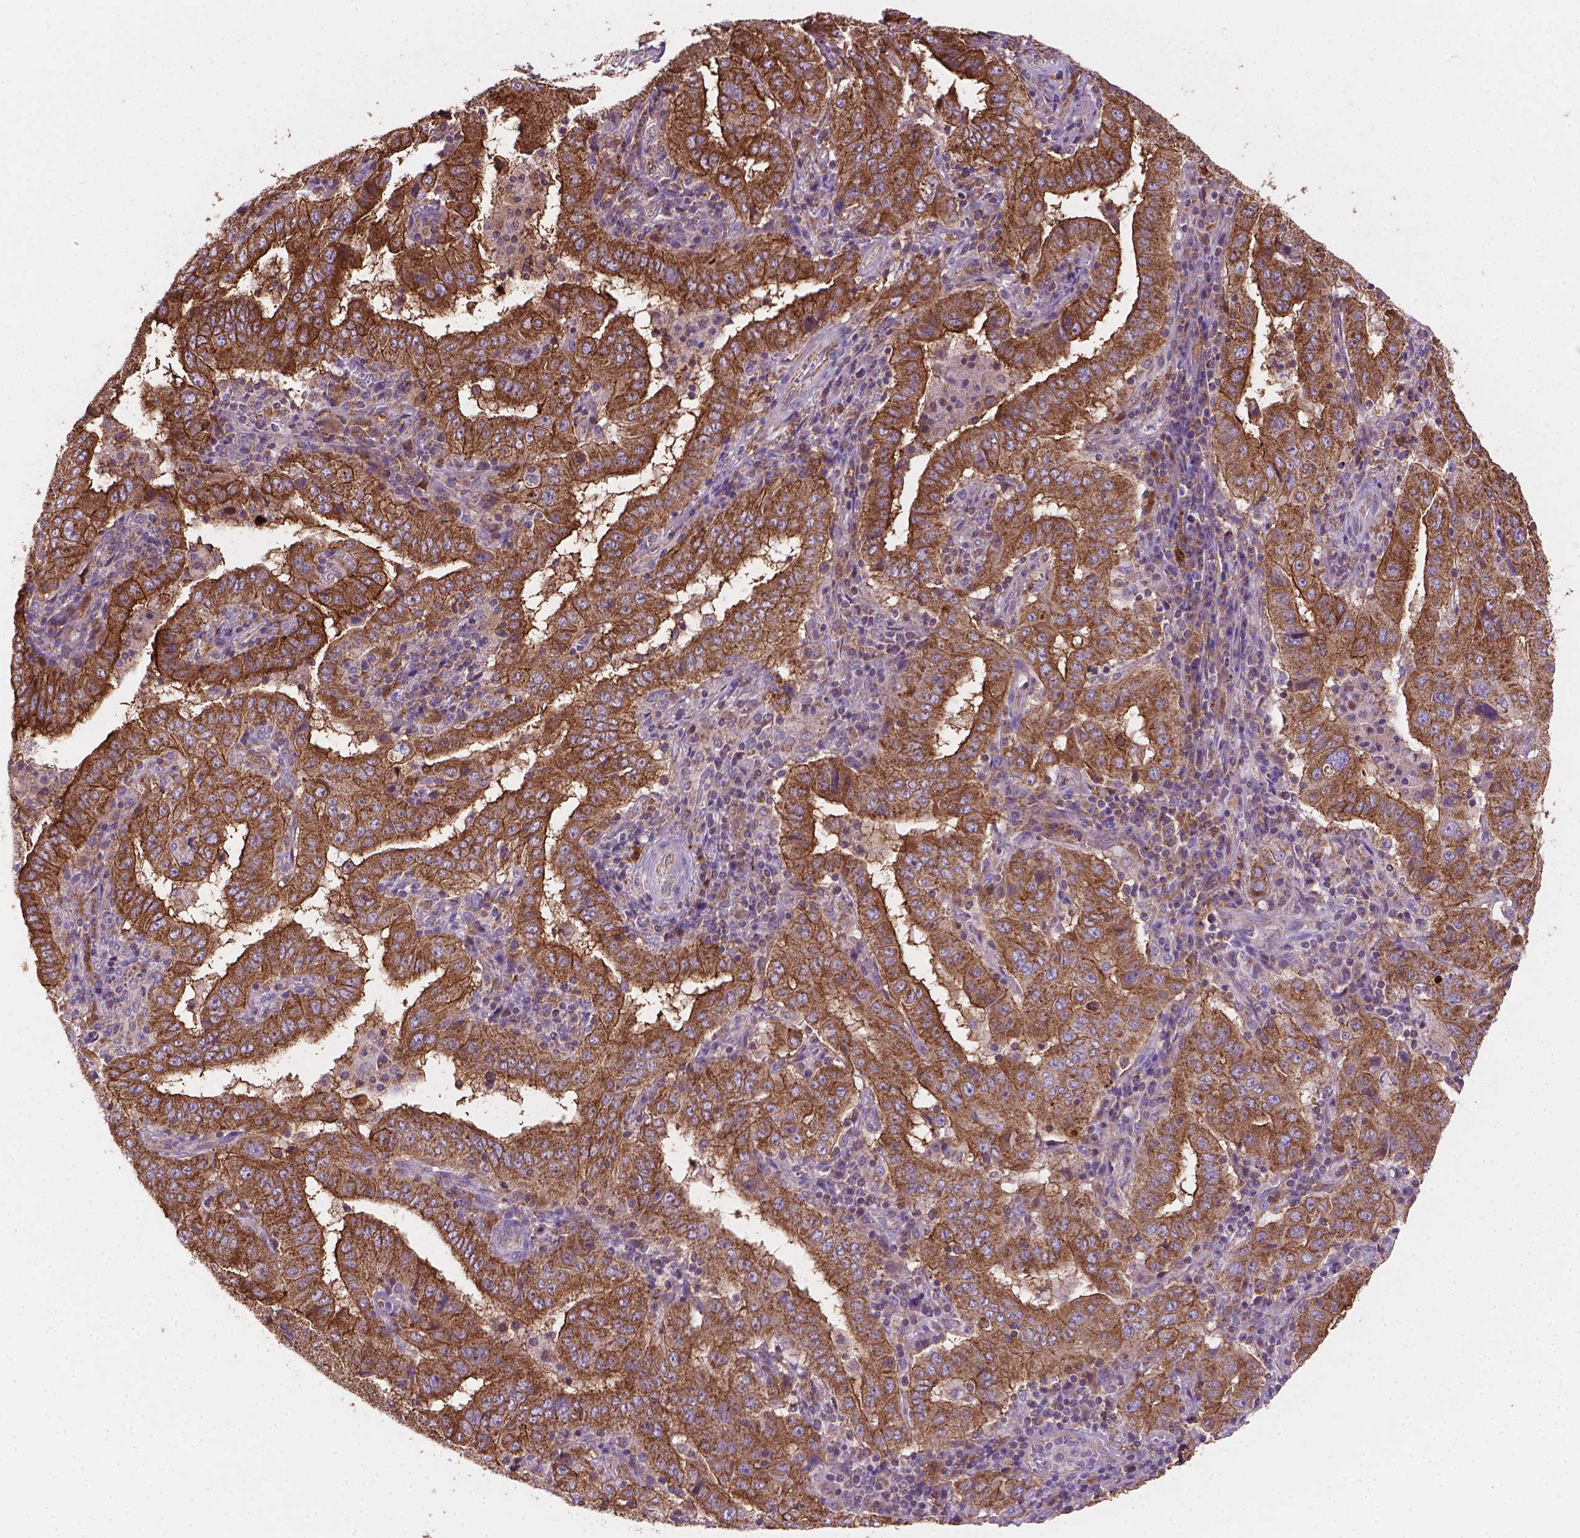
{"staining": {"intensity": "strong", "quantity": ">75%", "location": "cytoplasmic/membranous"}, "tissue": "pancreatic cancer", "cell_type": "Tumor cells", "image_type": "cancer", "snomed": [{"axis": "morphology", "description": "Adenocarcinoma, NOS"}, {"axis": "topography", "description": "Pancreas"}], "caption": "Protein analysis of adenocarcinoma (pancreatic) tissue shows strong cytoplasmic/membranous staining in approximately >75% of tumor cells.", "gene": "TCAF1", "patient": {"sex": "male", "age": 63}}